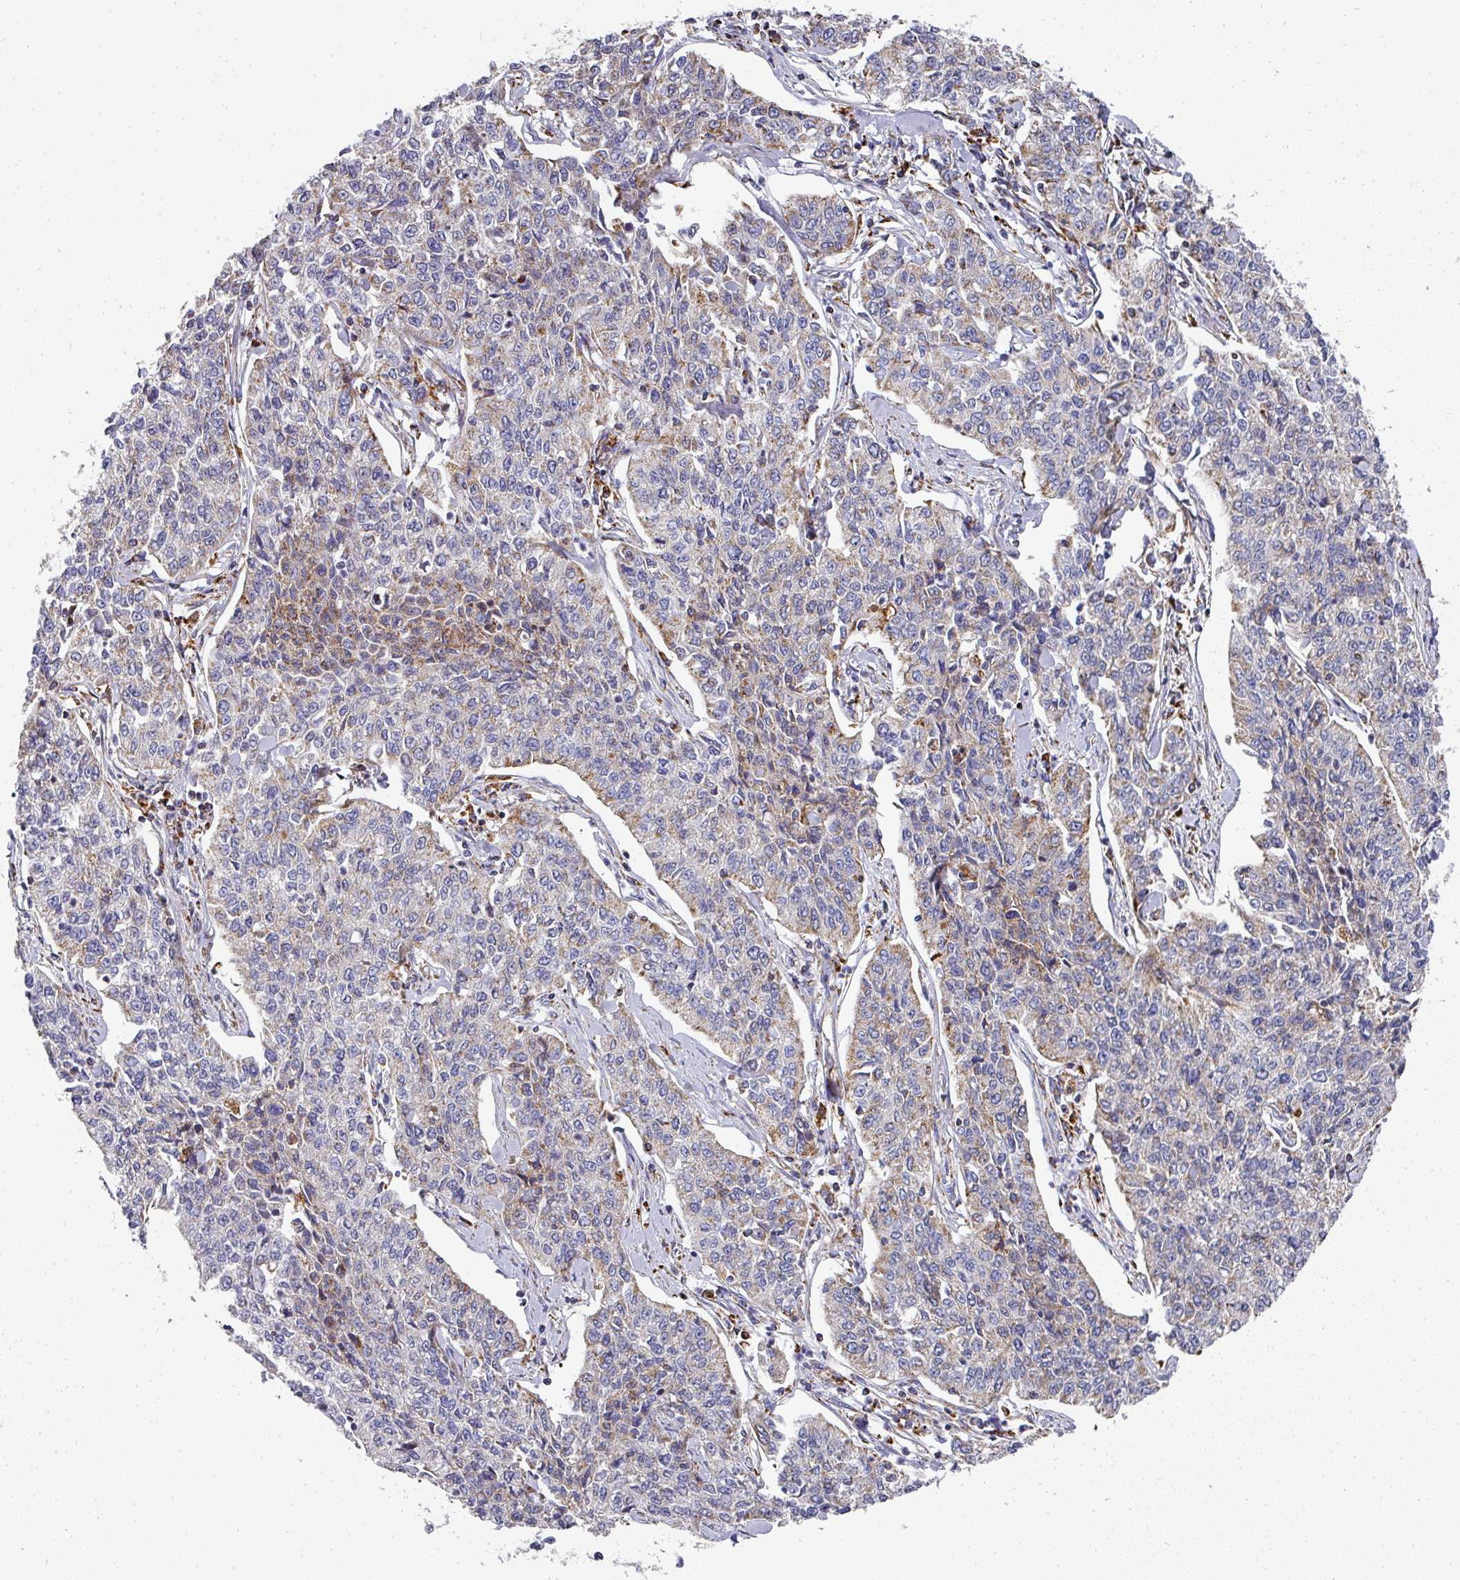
{"staining": {"intensity": "moderate", "quantity": "25%-75%", "location": "cytoplasmic/membranous"}, "tissue": "cervical cancer", "cell_type": "Tumor cells", "image_type": "cancer", "snomed": [{"axis": "morphology", "description": "Squamous cell carcinoma, NOS"}, {"axis": "topography", "description": "Cervix"}], "caption": "Protein staining of cervical cancer (squamous cell carcinoma) tissue reveals moderate cytoplasmic/membranous positivity in about 25%-75% of tumor cells.", "gene": "UQCRFS1", "patient": {"sex": "female", "age": 35}}